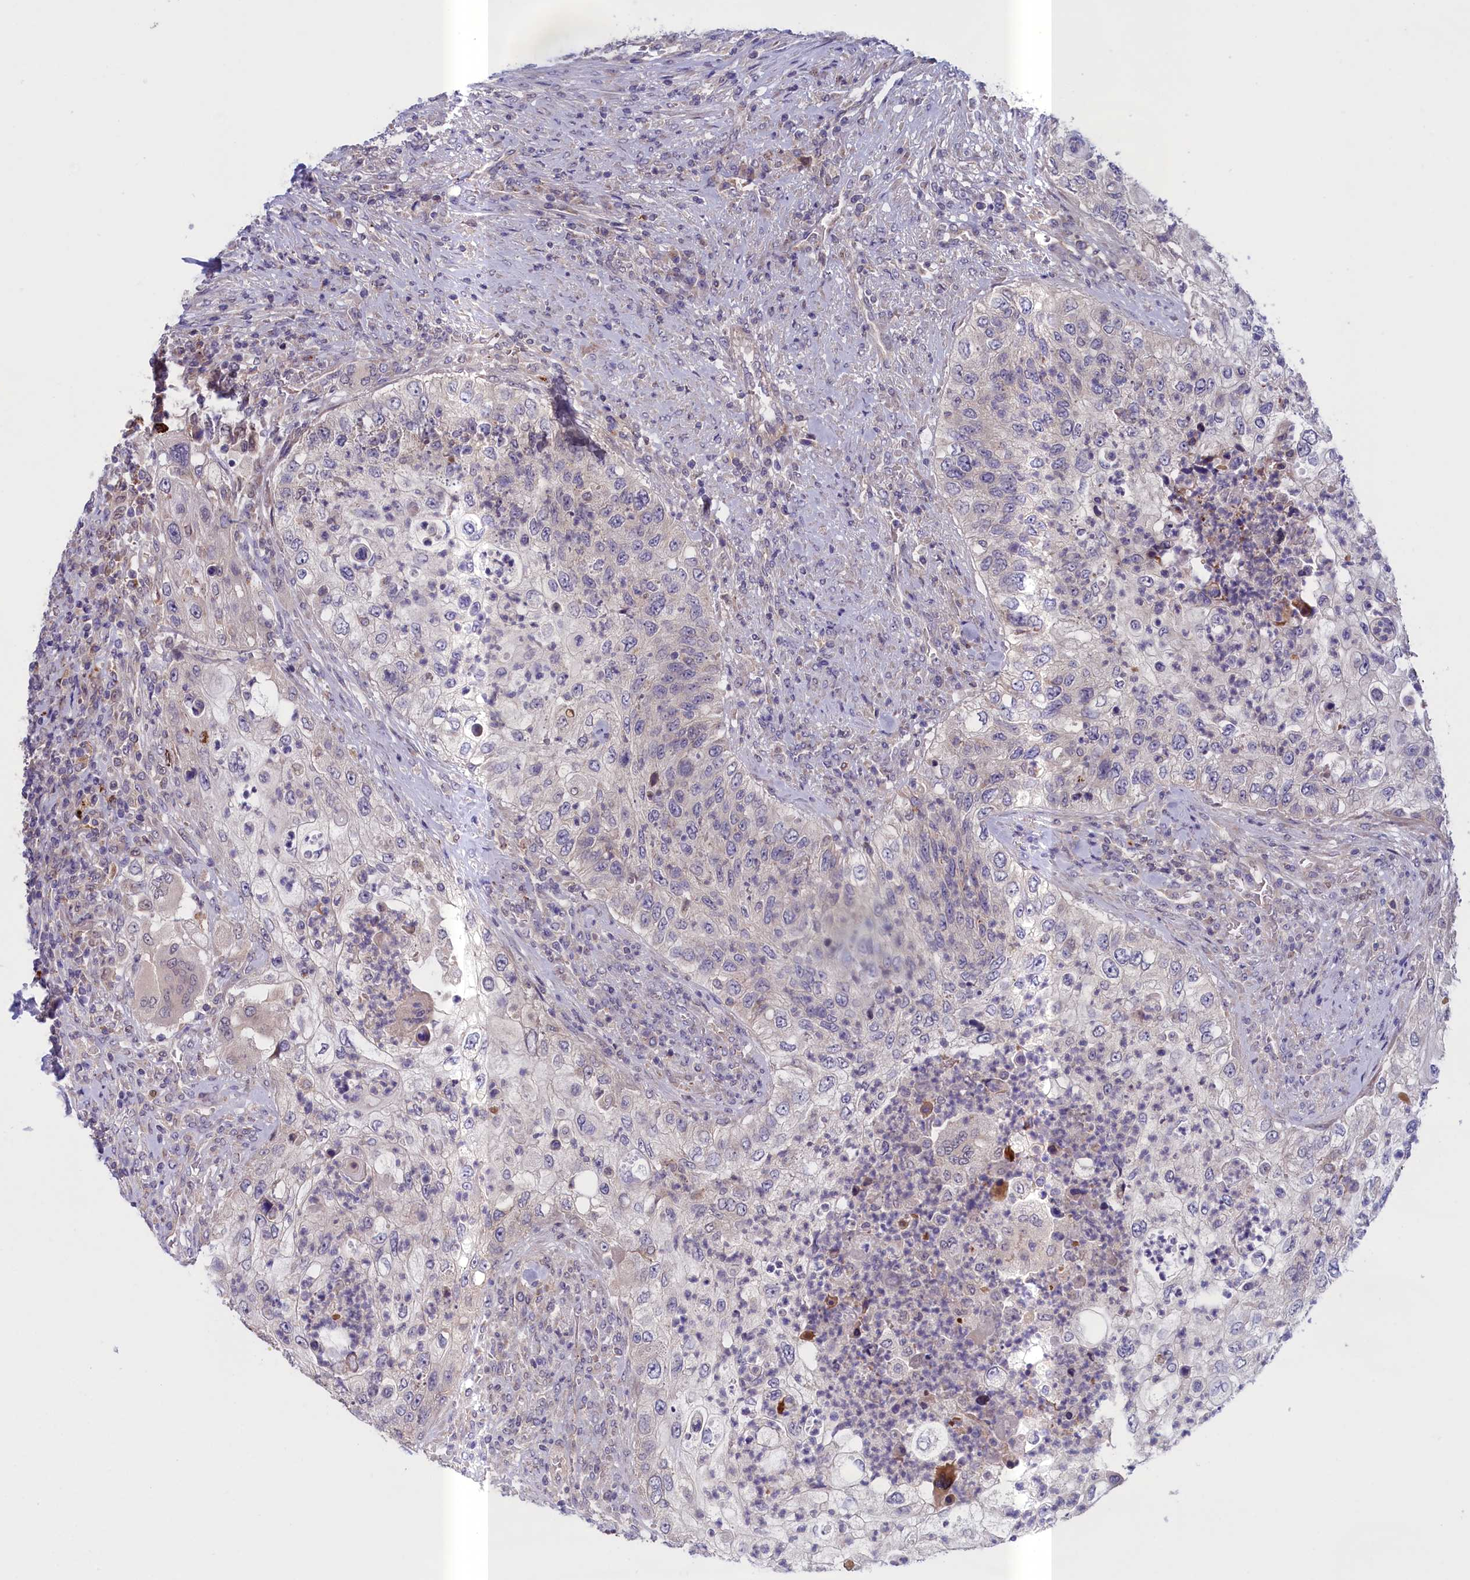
{"staining": {"intensity": "negative", "quantity": "none", "location": "none"}, "tissue": "urothelial cancer", "cell_type": "Tumor cells", "image_type": "cancer", "snomed": [{"axis": "morphology", "description": "Urothelial carcinoma, High grade"}, {"axis": "topography", "description": "Urinary bladder"}], "caption": "Urothelial cancer stained for a protein using immunohistochemistry (IHC) shows no expression tumor cells.", "gene": "IGFALS", "patient": {"sex": "female", "age": 60}}